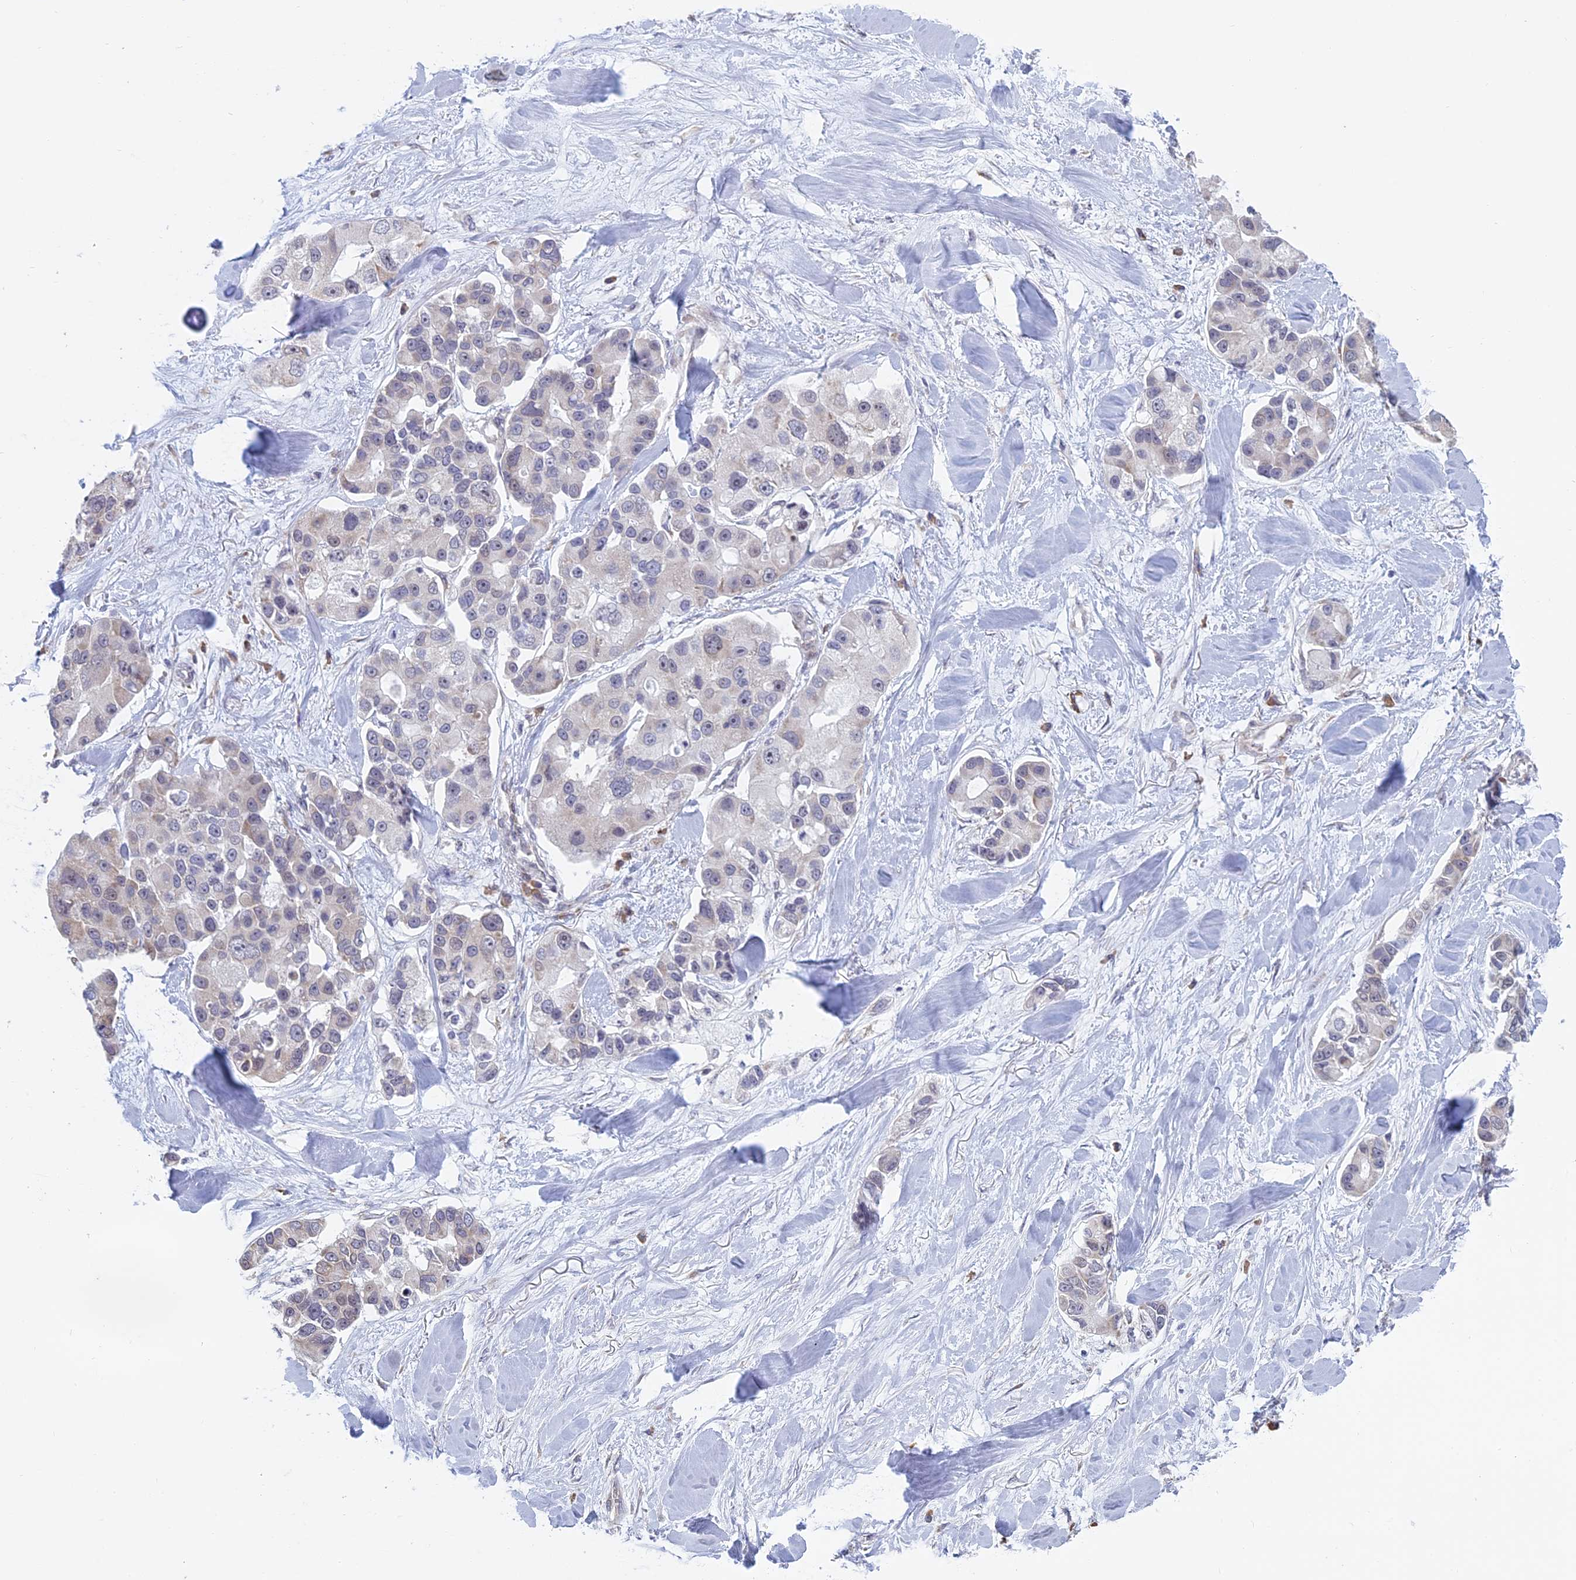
{"staining": {"intensity": "negative", "quantity": "none", "location": "none"}, "tissue": "lung cancer", "cell_type": "Tumor cells", "image_type": "cancer", "snomed": [{"axis": "morphology", "description": "Adenocarcinoma, NOS"}, {"axis": "topography", "description": "Lung"}], "caption": "This is an immunohistochemistry (IHC) image of lung adenocarcinoma. There is no positivity in tumor cells.", "gene": "RPS19BP1", "patient": {"sex": "female", "age": 54}}